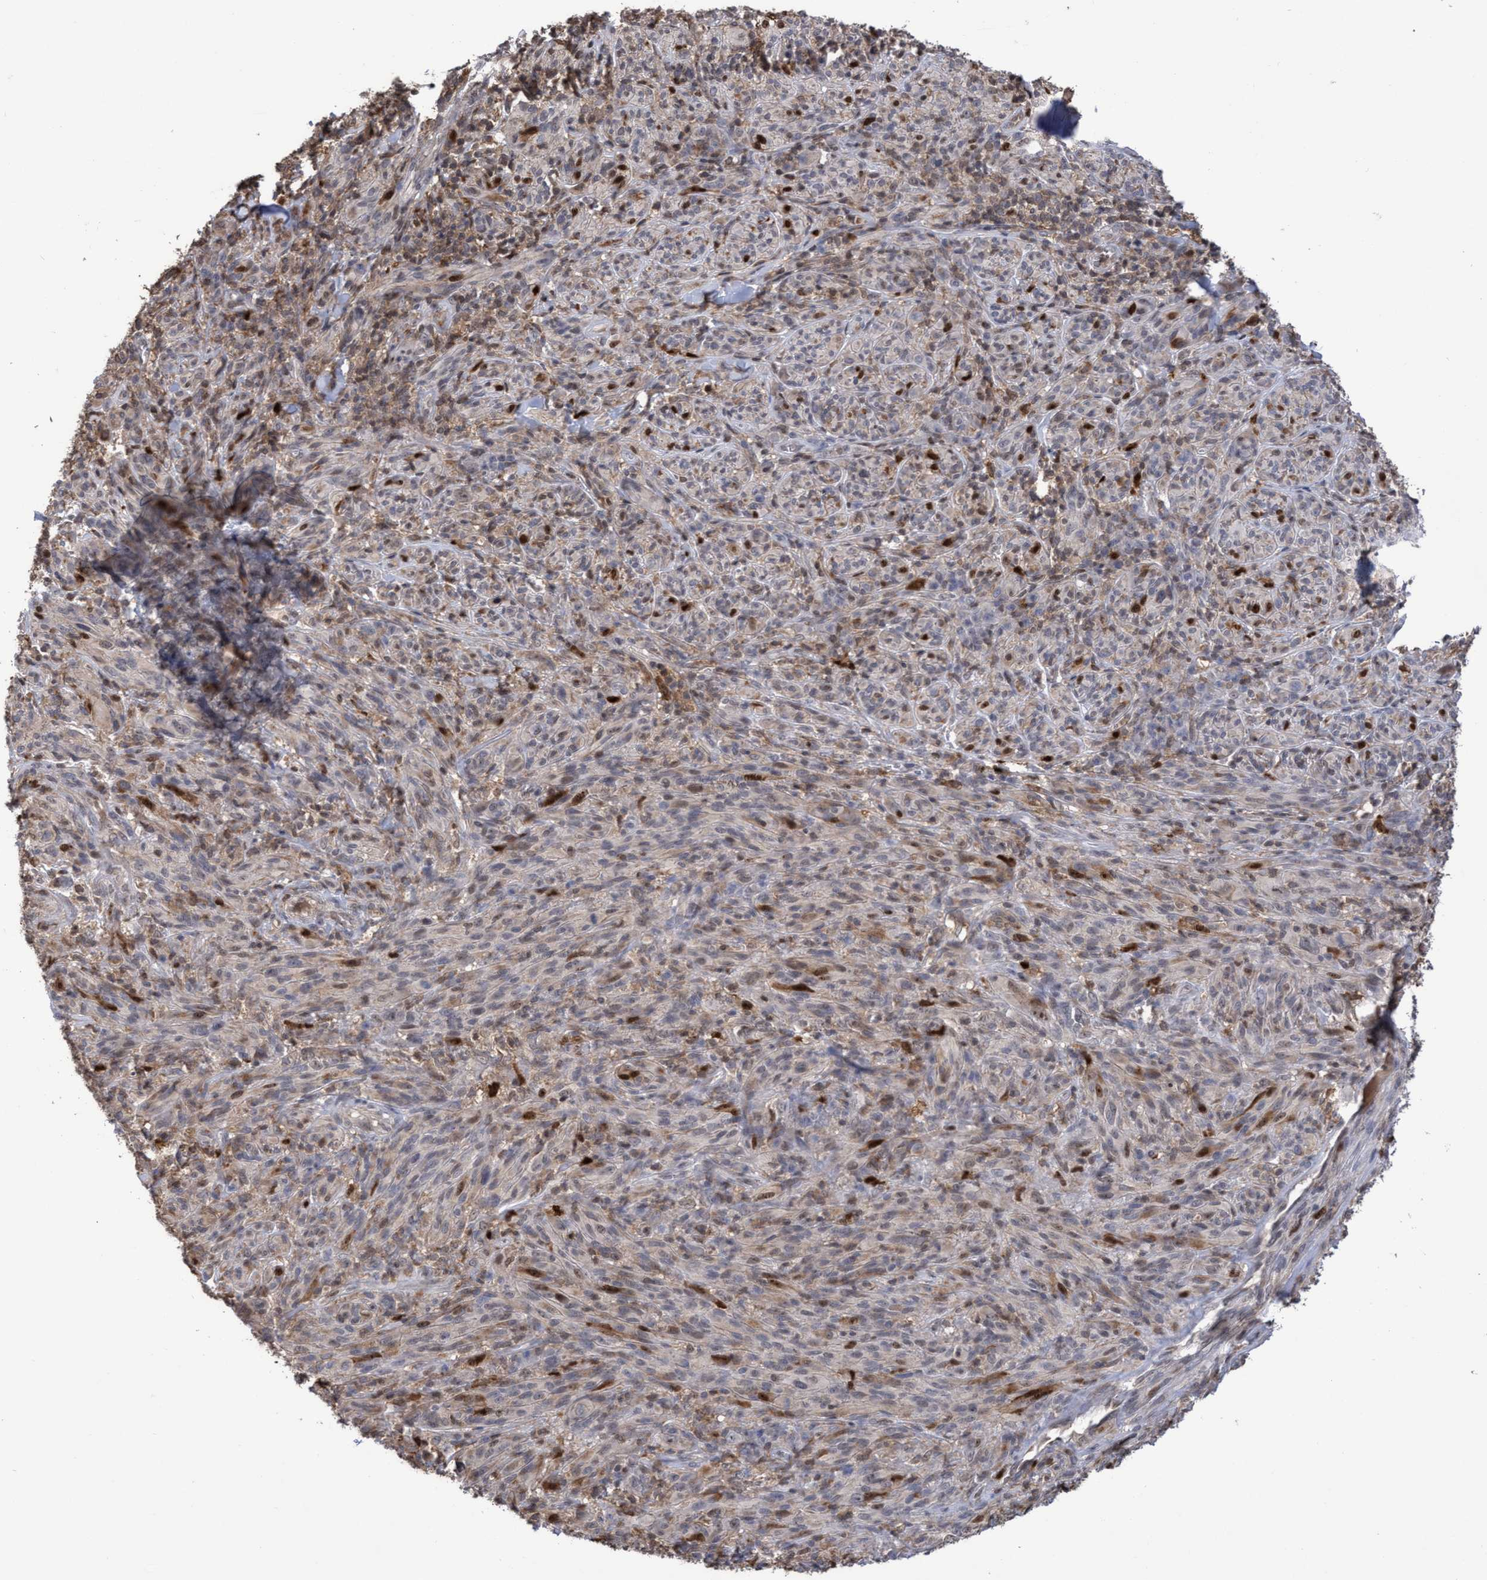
{"staining": {"intensity": "strong", "quantity": "<25%", "location": "cytoplasmic/membranous,nuclear"}, "tissue": "melanoma", "cell_type": "Tumor cells", "image_type": "cancer", "snomed": [{"axis": "morphology", "description": "Malignant melanoma, NOS"}, {"axis": "topography", "description": "Skin of head"}], "caption": "IHC of human malignant melanoma displays medium levels of strong cytoplasmic/membranous and nuclear positivity in about <25% of tumor cells. (DAB IHC with brightfield microscopy, high magnification).", "gene": "SLBP", "patient": {"sex": "male", "age": 96}}